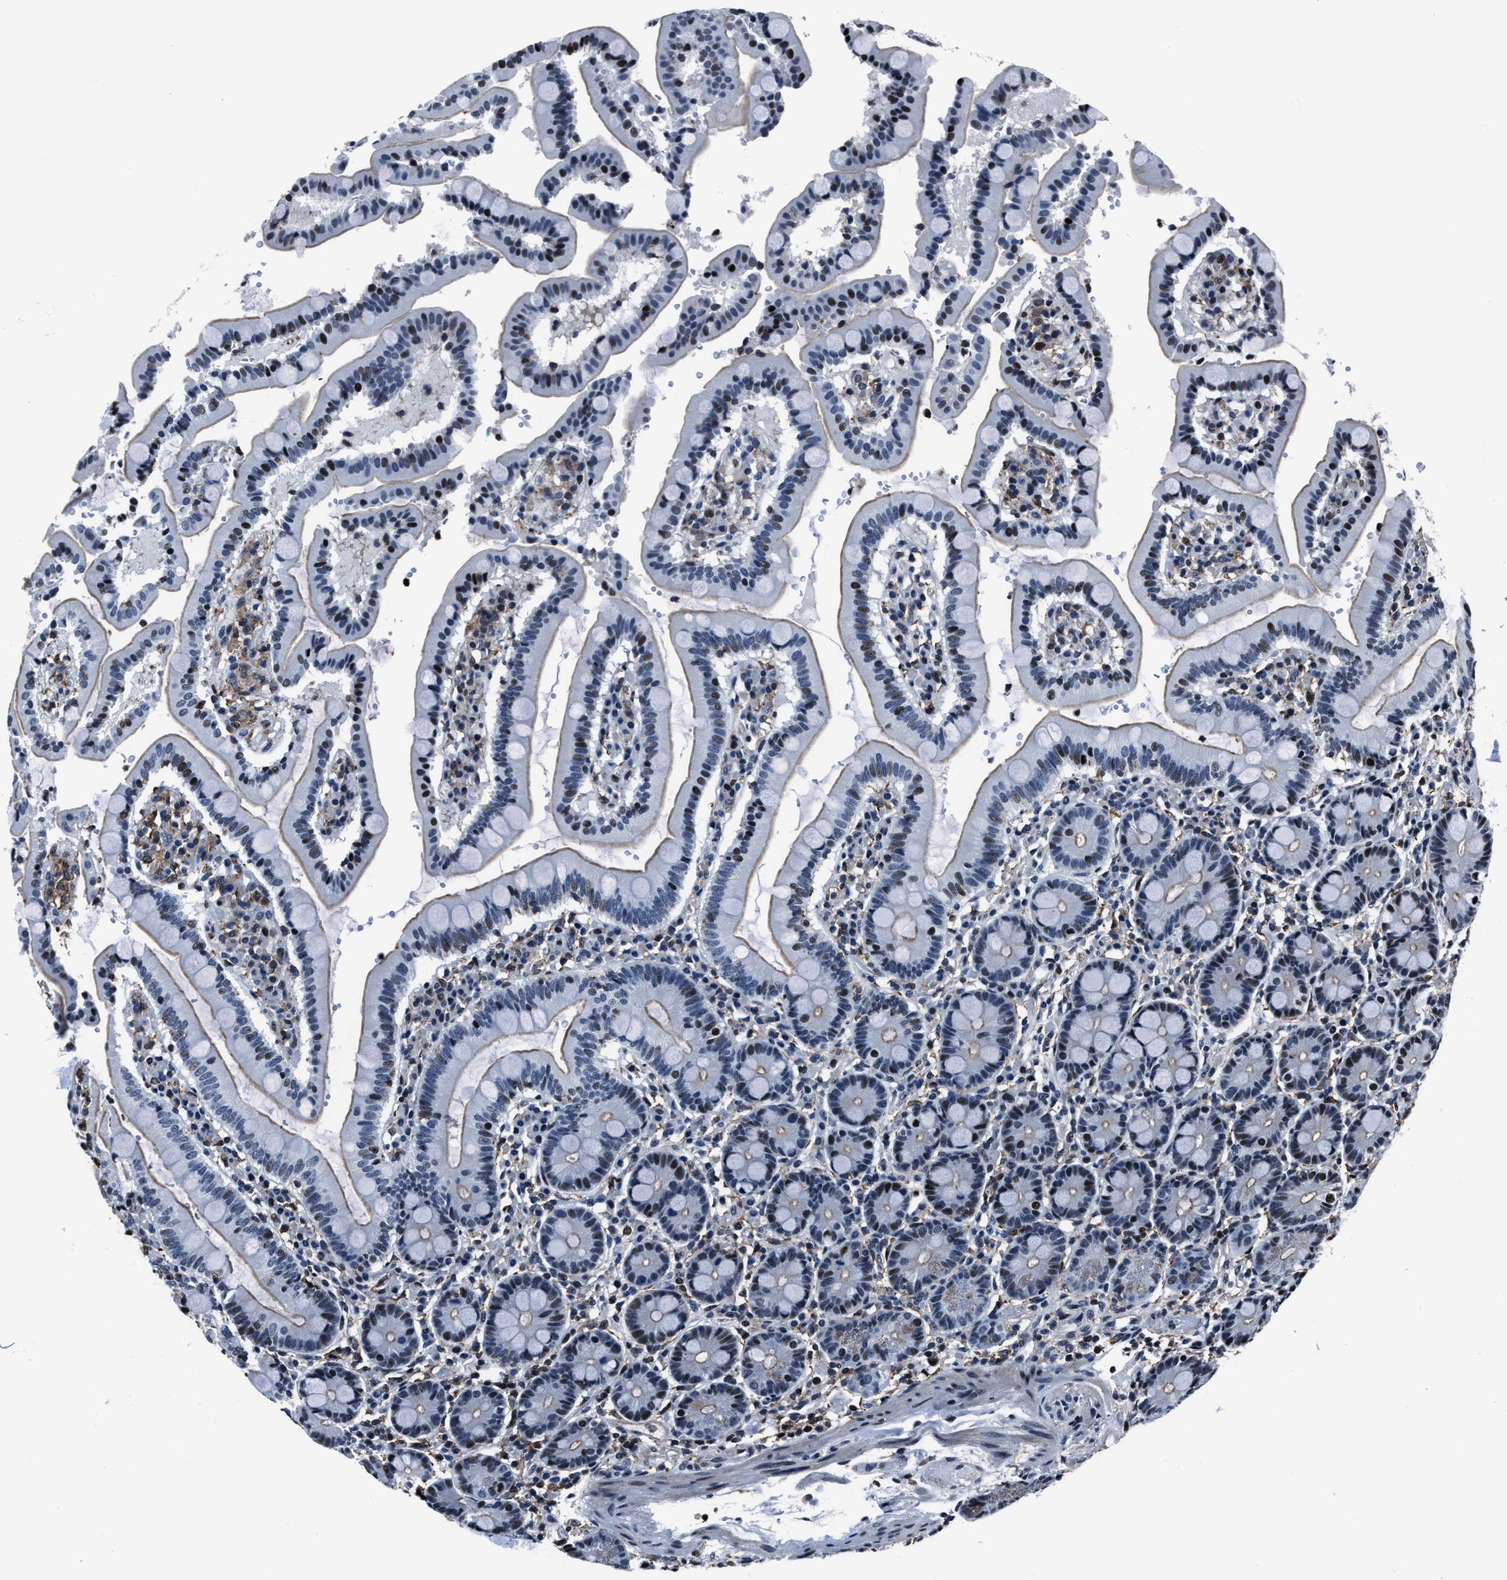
{"staining": {"intensity": "moderate", "quantity": "25%-75%", "location": "nuclear"}, "tissue": "duodenum", "cell_type": "Glandular cells", "image_type": "normal", "snomed": [{"axis": "morphology", "description": "Normal tissue, NOS"}, {"axis": "topography", "description": "Small intestine, NOS"}], "caption": "The immunohistochemical stain shows moderate nuclear staining in glandular cells of unremarkable duodenum. The staining was performed using DAB (3,3'-diaminobenzidine) to visualize the protein expression in brown, while the nuclei were stained in blue with hematoxylin (Magnification: 20x).", "gene": "PPIE", "patient": {"sex": "female", "age": 71}}